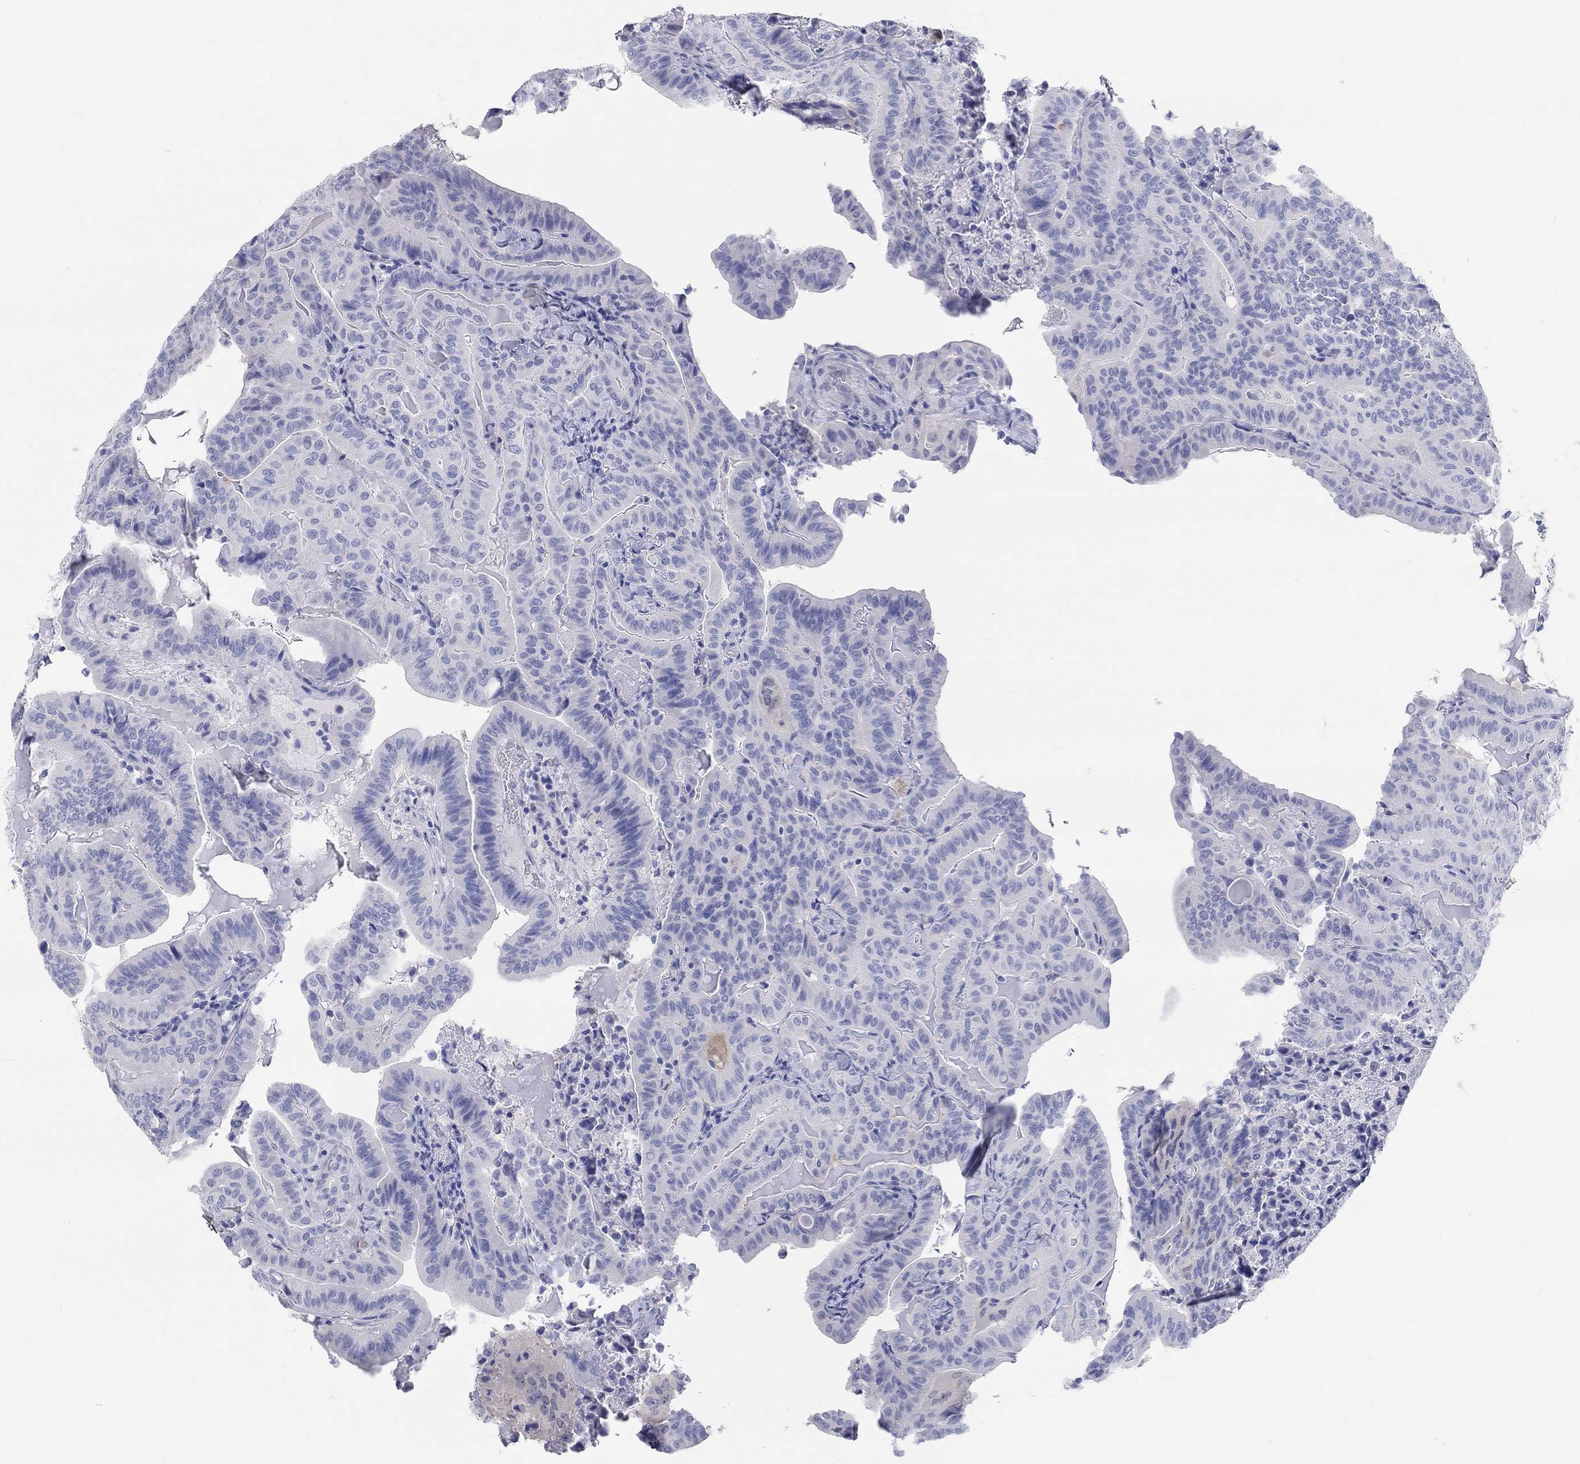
{"staining": {"intensity": "negative", "quantity": "none", "location": "none"}, "tissue": "thyroid cancer", "cell_type": "Tumor cells", "image_type": "cancer", "snomed": [{"axis": "morphology", "description": "Papillary adenocarcinoma, NOS"}, {"axis": "topography", "description": "Thyroid gland"}], "caption": "This is an immunohistochemistry (IHC) photomicrograph of thyroid cancer (papillary adenocarcinoma). There is no positivity in tumor cells.", "gene": "AKR1C2", "patient": {"sex": "female", "age": 68}}